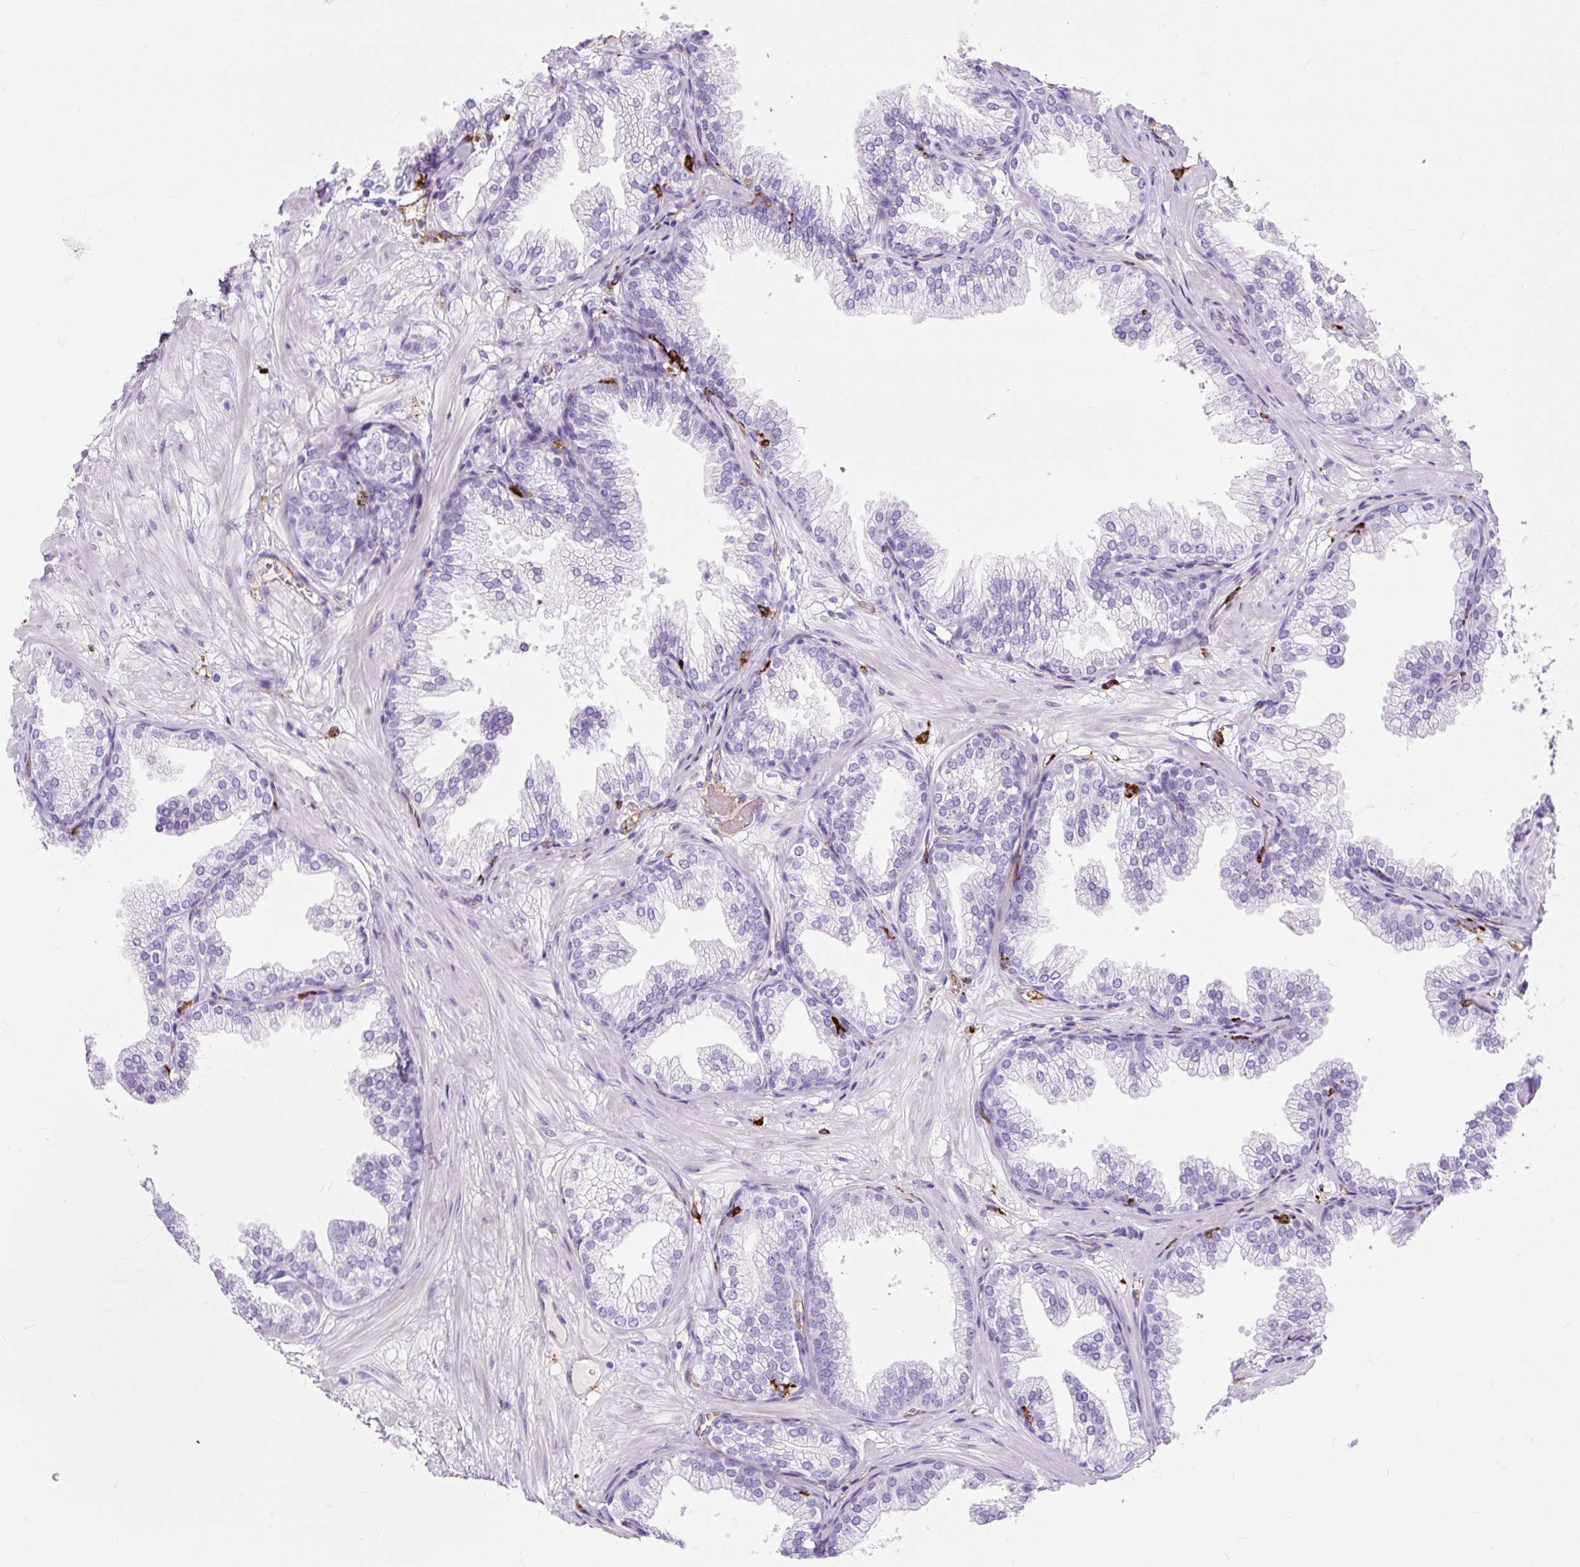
{"staining": {"intensity": "negative", "quantity": "none", "location": "none"}, "tissue": "prostate", "cell_type": "Glandular cells", "image_type": "normal", "snomed": [{"axis": "morphology", "description": "Normal tissue, NOS"}, {"axis": "topography", "description": "Prostate"}], "caption": "Photomicrograph shows no protein positivity in glandular cells of benign prostate. Nuclei are stained in blue.", "gene": "HLA", "patient": {"sex": "male", "age": 37}}